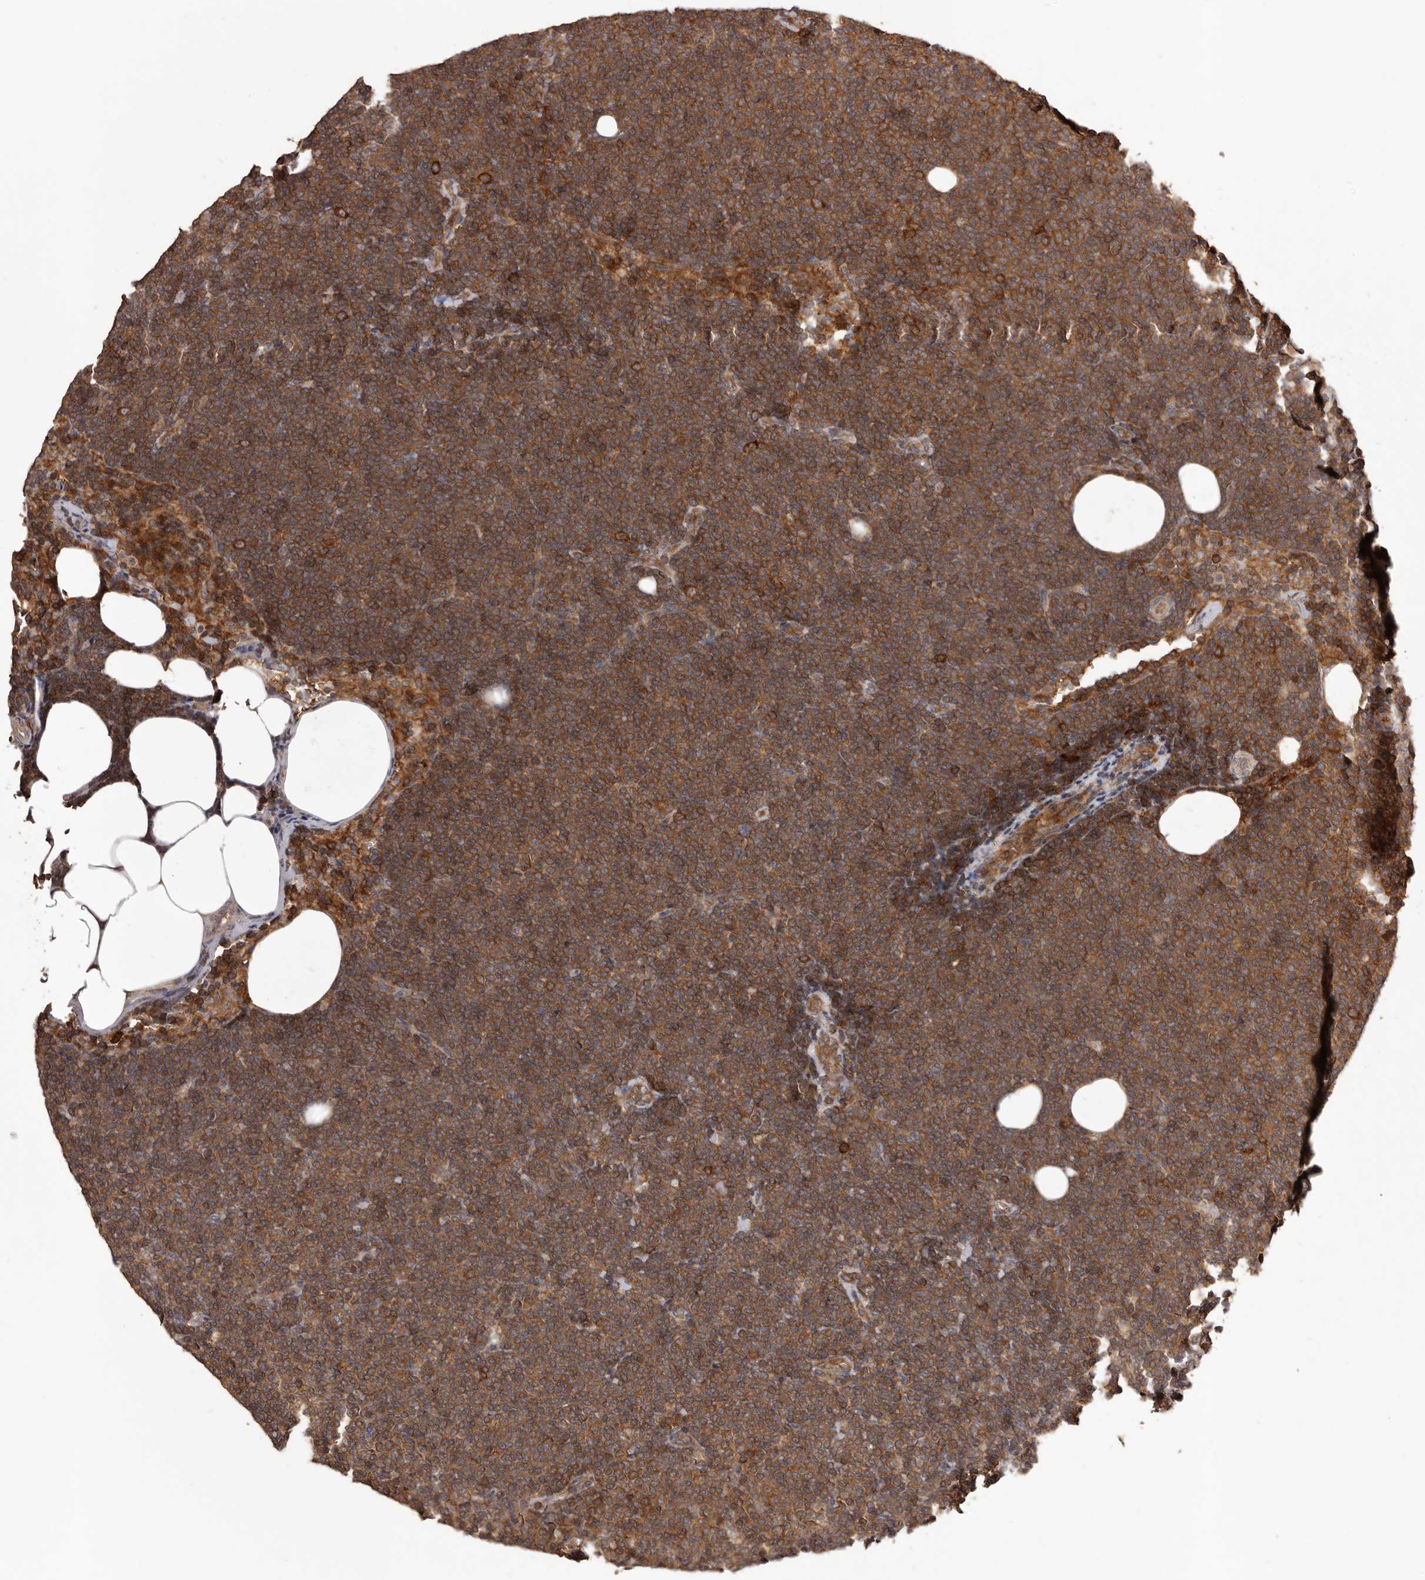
{"staining": {"intensity": "strong", "quantity": ">75%", "location": "cytoplasmic/membranous"}, "tissue": "lymphoma", "cell_type": "Tumor cells", "image_type": "cancer", "snomed": [{"axis": "morphology", "description": "Malignant lymphoma, non-Hodgkin's type, Low grade"}, {"axis": "topography", "description": "Lymph node"}], "caption": "DAB immunohistochemical staining of human malignant lymphoma, non-Hodgkin's type (low-grade) displays strong cytoplasmic/membranous protein positivity in approximately >75% of tumor cells. The staining was performed using DAB (3,3'-diaminobenzidine) to visualize the protein expression in brown, while the nuclei were stained in blue with hematoxylin (Magnification: 20x).", "gene": "HBS1L", "patient": {"sex": "female", "age": 53}}